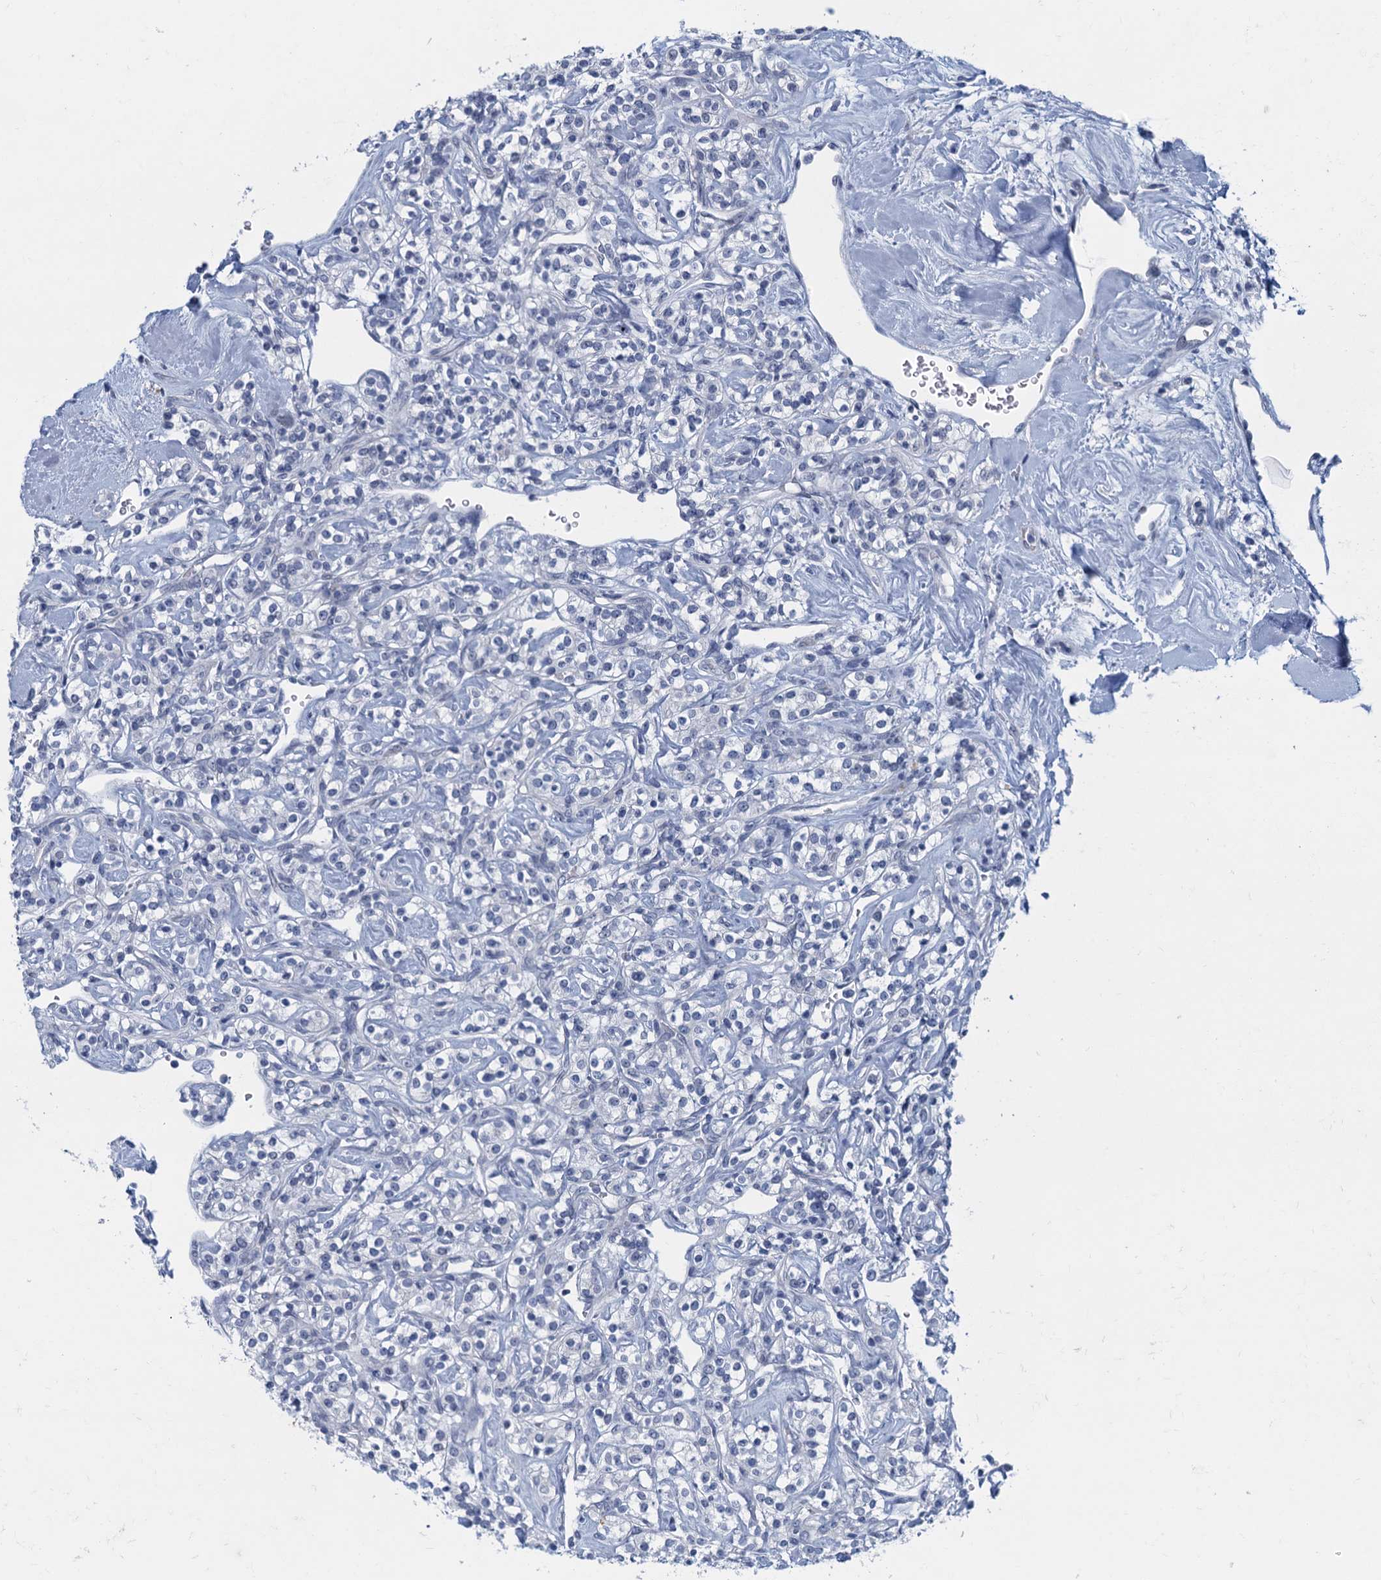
{"staining": {"intensity": "negative", "quantity": "none", "location": "none"}, "tissue": "renal cancer", "cell_type": "Tumor cells", "image_type": "cancer", "snomed": [{"axis": "morphology", "description": "Adenocarcinoma, NOS"}, {"axis": "topography", "description": "Kidney"}], "caption": "Immunohistochemistry (IHC) of human adenocarcinoma (renal) demonstrates no staining in tumor cells.", "gene": "ENSG00000131152", "patient": {"sex": "male", "age": 77}}